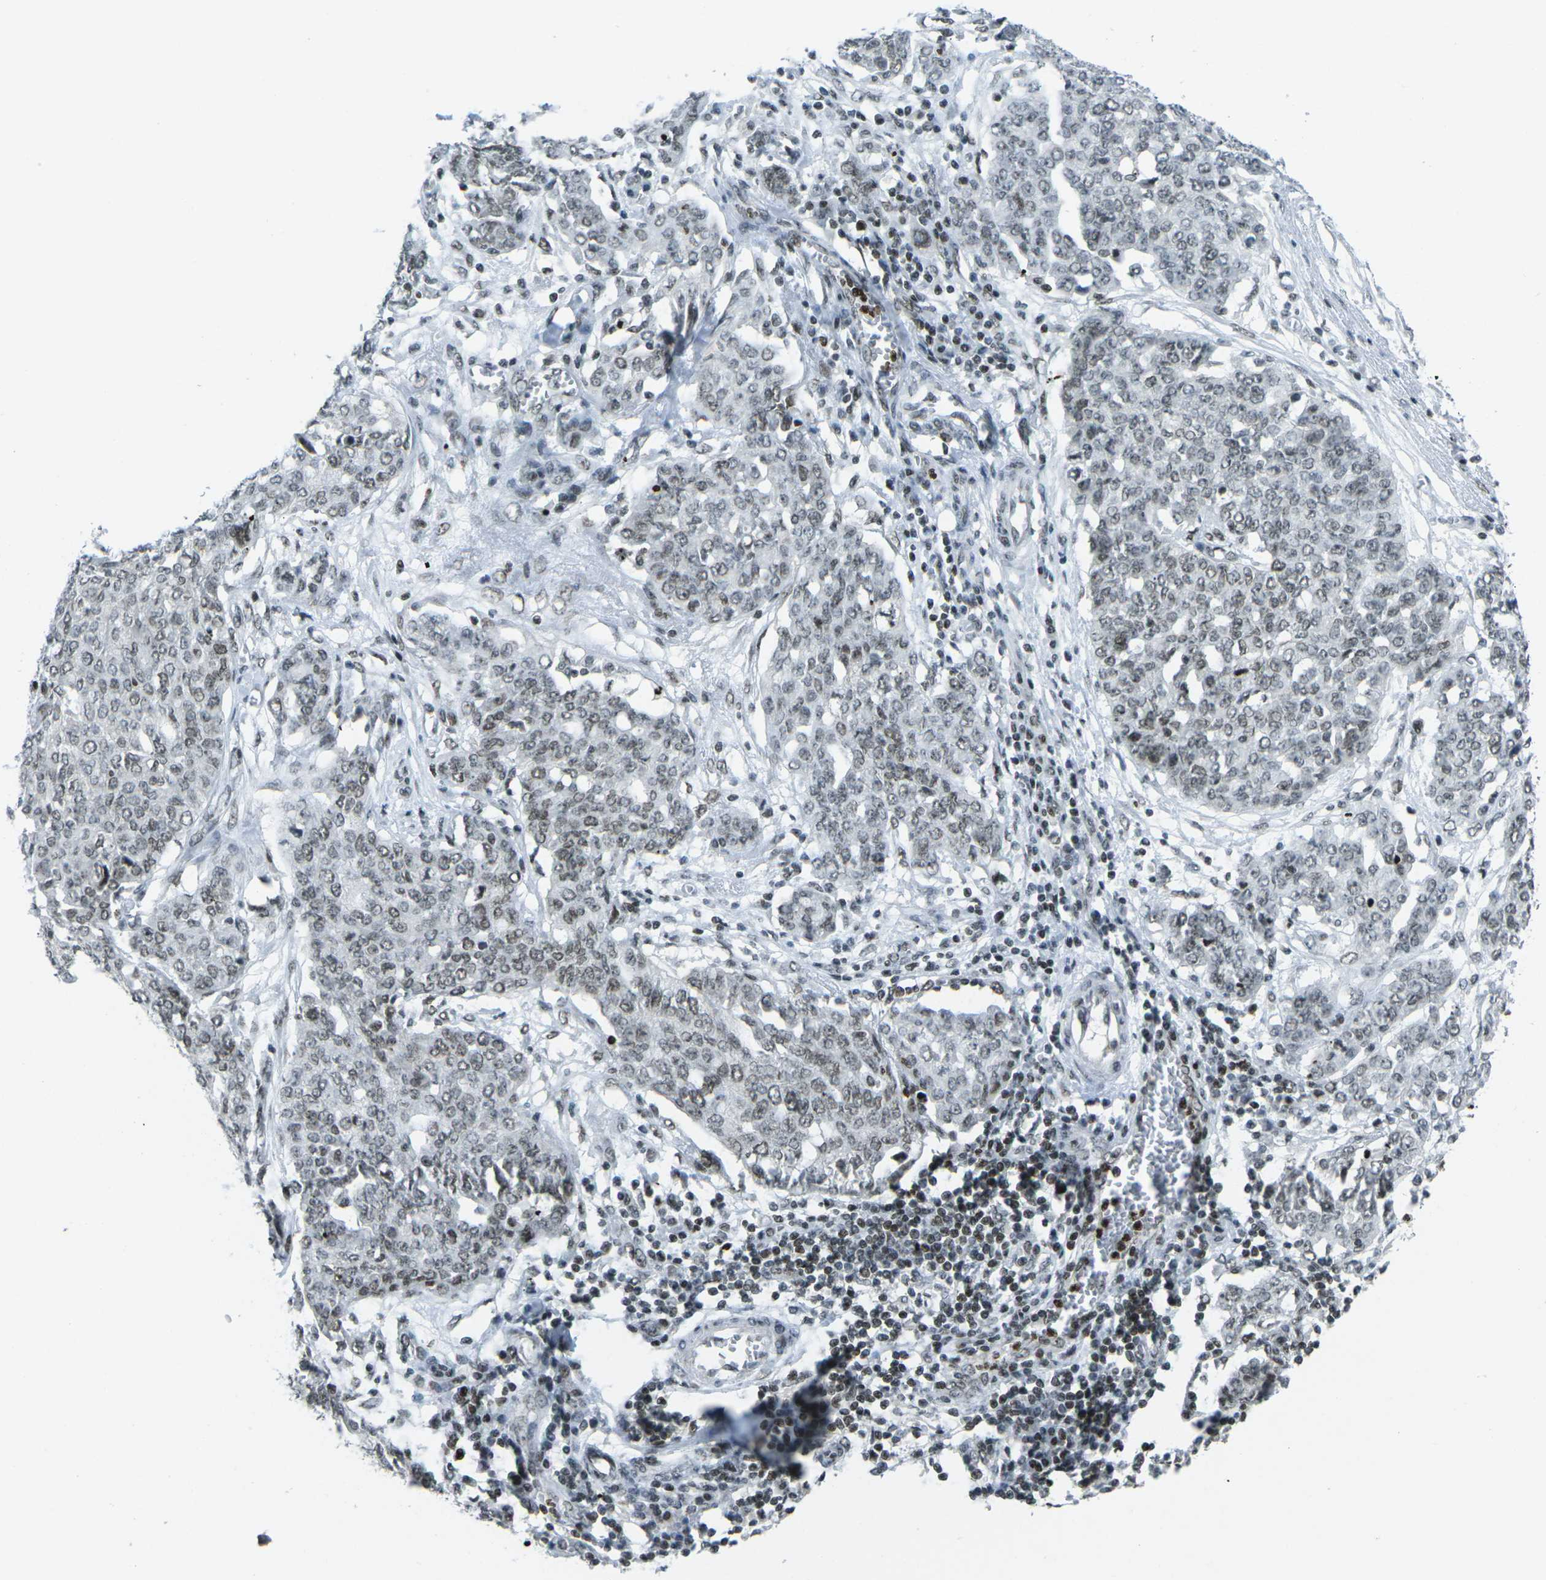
{"staining": {"intensity": "weak", "quantity": ">75%", "location": "nuclear"}, "tissue": "ovarian cancer", "cell_type": "Tumor cells", "image_type": "cancer", "snomed": [{"axis": "morphology", "description": "Cystadenocarcinoma, serous, NOS"}, {"axis": "topography", "description": "Soft tissue"}, {"axis": "topography", "description": "Ovary"}], "caption": "DAB (3,3'-diaminobenzidine) immunohistochemical staining of serous cystadenocarcinoma (ovarian) reveals weak nuclear protein expression in approximately >75% of tumor cells.", "gene": "EME1", "patient": {"sex": "female", "age": 57}}